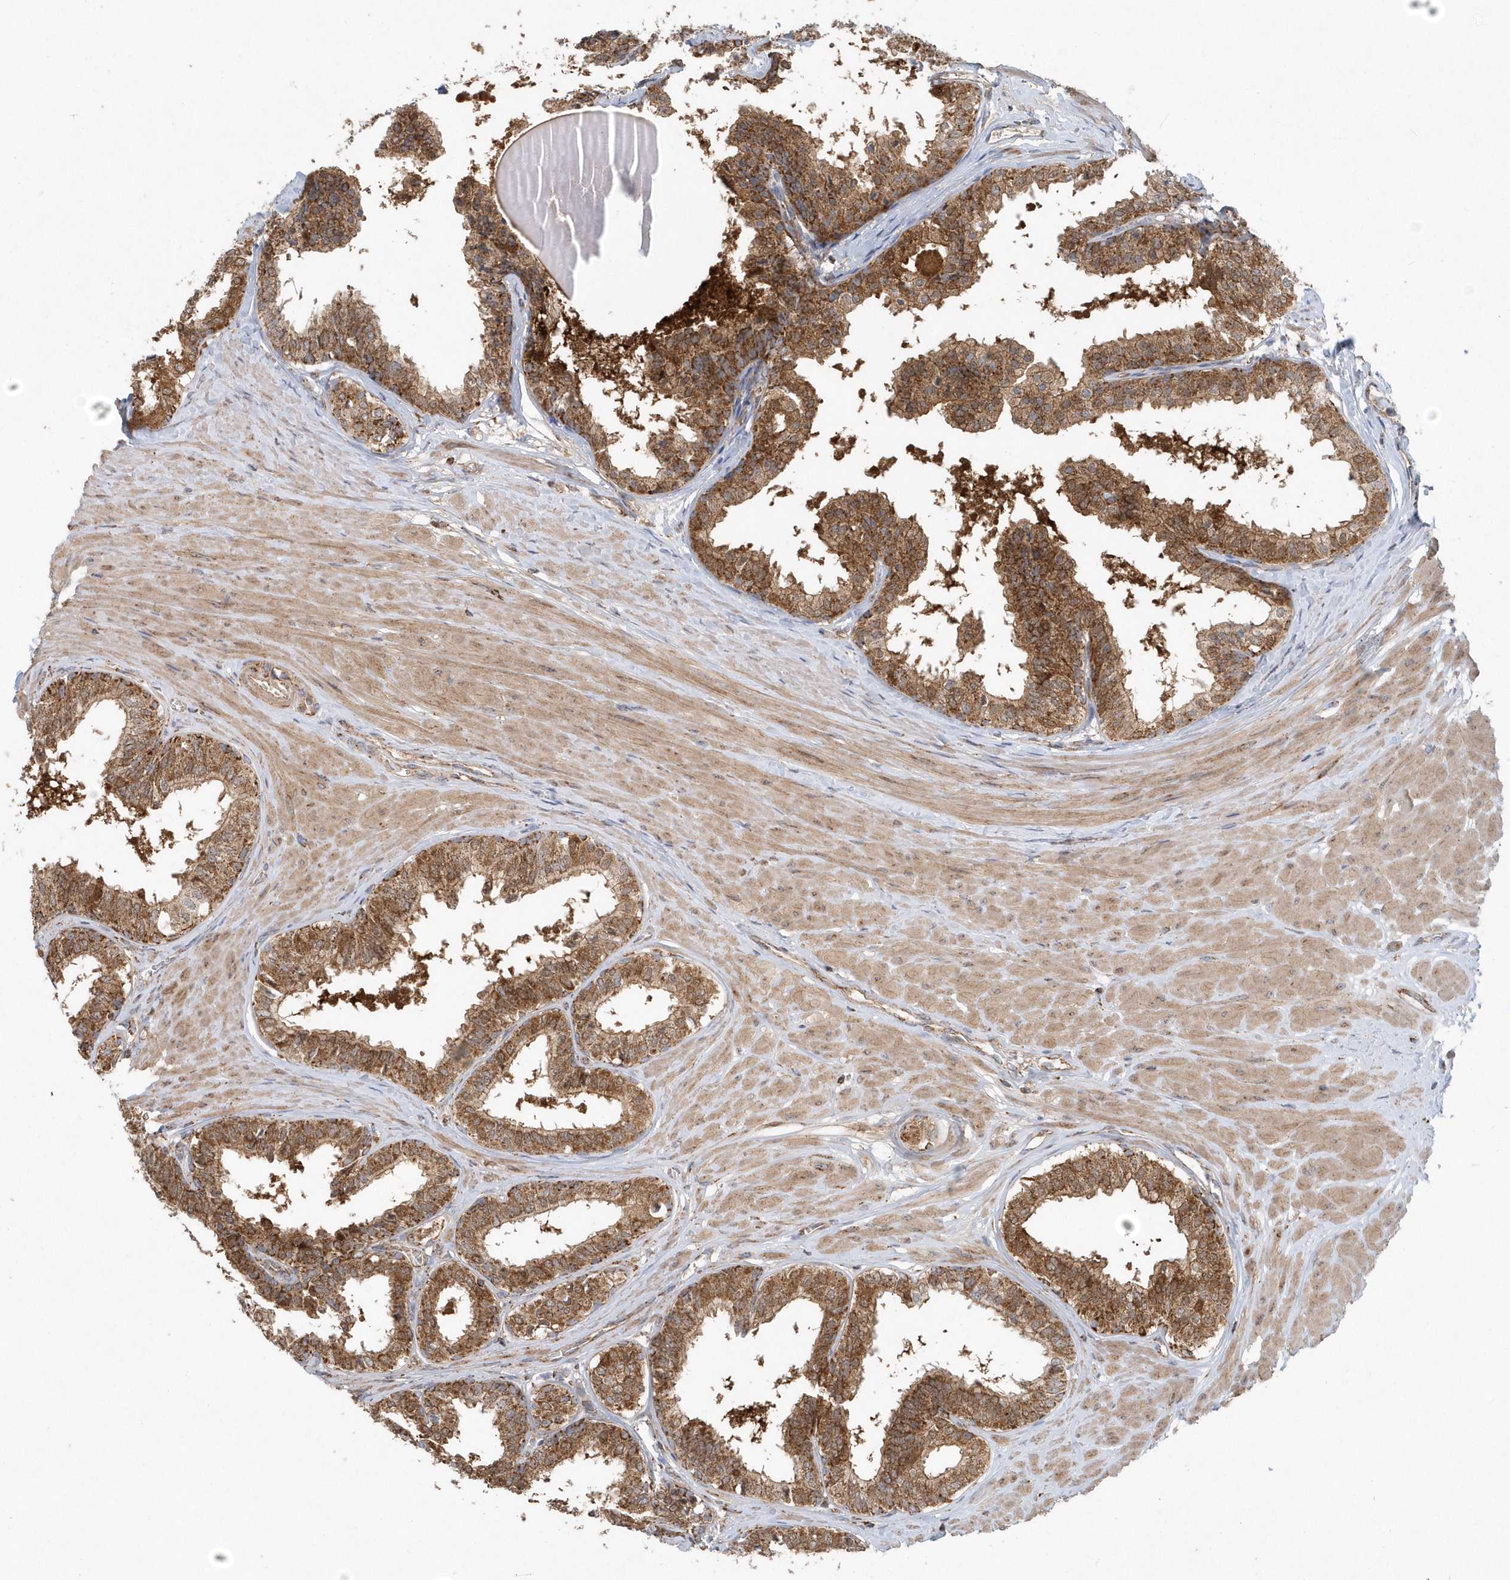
{"staining": {"intensity": "moderate", "quantity": ">75%", "location": "cytoplasmic/membranous"}, "tissue": "prostate", "cell_type": "Glandular cells", "image_type": "normal", "snomed": [{"axis": "morphology", "description": "Normal tissue, NOS"}, {"axis": "topography", "description": "Prostate"}], "caption": "Prostate stained with DAB immunohistochemistry (IHC) exhibits medium levels of moderate cytoplasmic/membranous expression in about >75% of glandular cells.", "gene": "PPP1R7", "patient": {"sex": "male", "age": 48}}